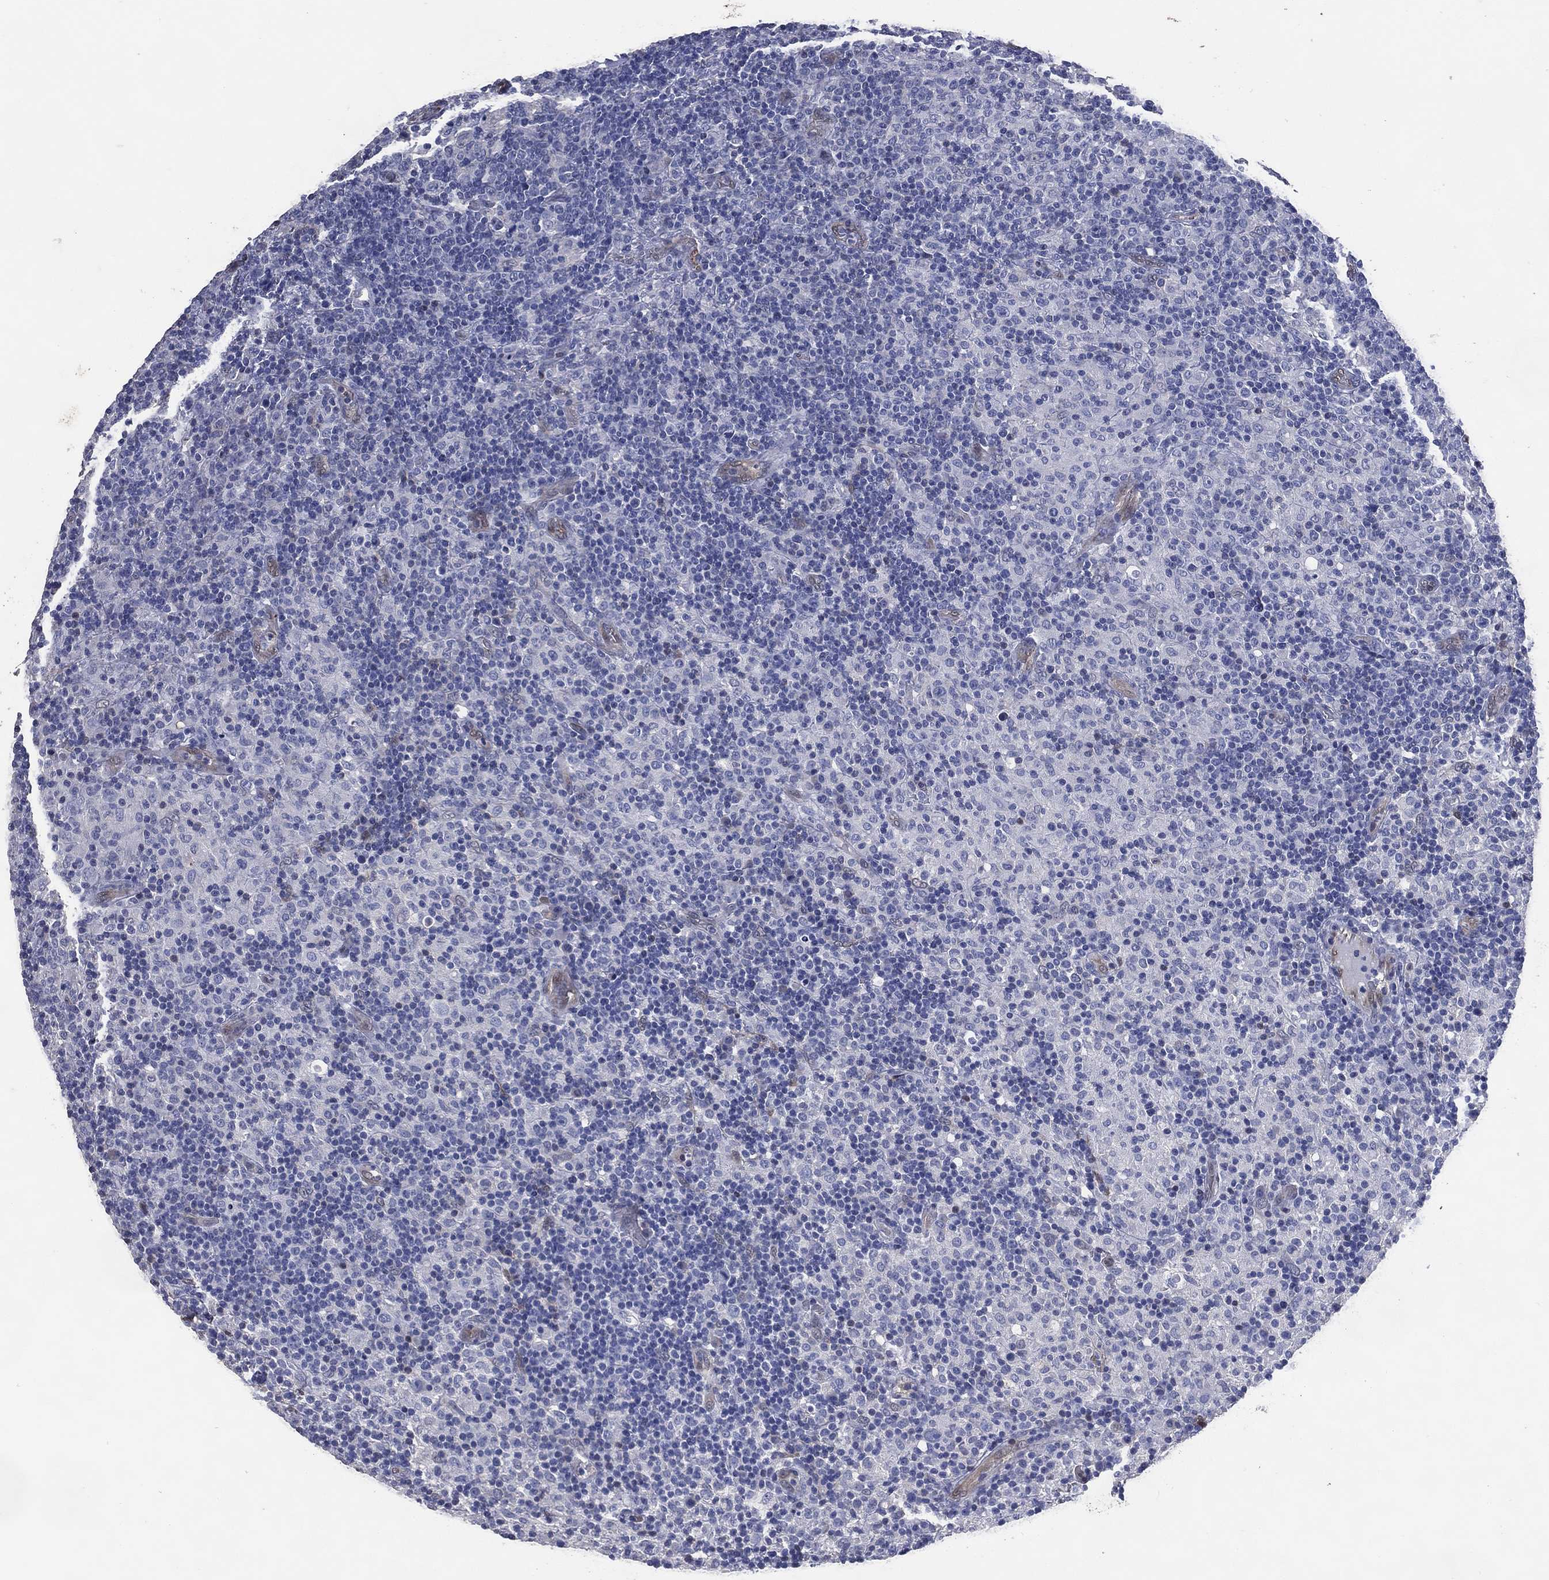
{"staining": {"intensity": "negative", "quantity": "none", "location": "none"}, "tissue": "lymphoma", "cell_type": "Tumor cells", "image_type": "cancer", "snomed": [{"axis": "morphology", "description": "Hodgkin's disease, NOS"}, {"axis": "topography", "description": "Lymph node"}], "caption": "A photomicrograph of Hodgkin's disease stained for a protein demonstrates no brown staining in tumor cells.", "gene": "AK1", "patient": {"sex": "male", "age": 70}}